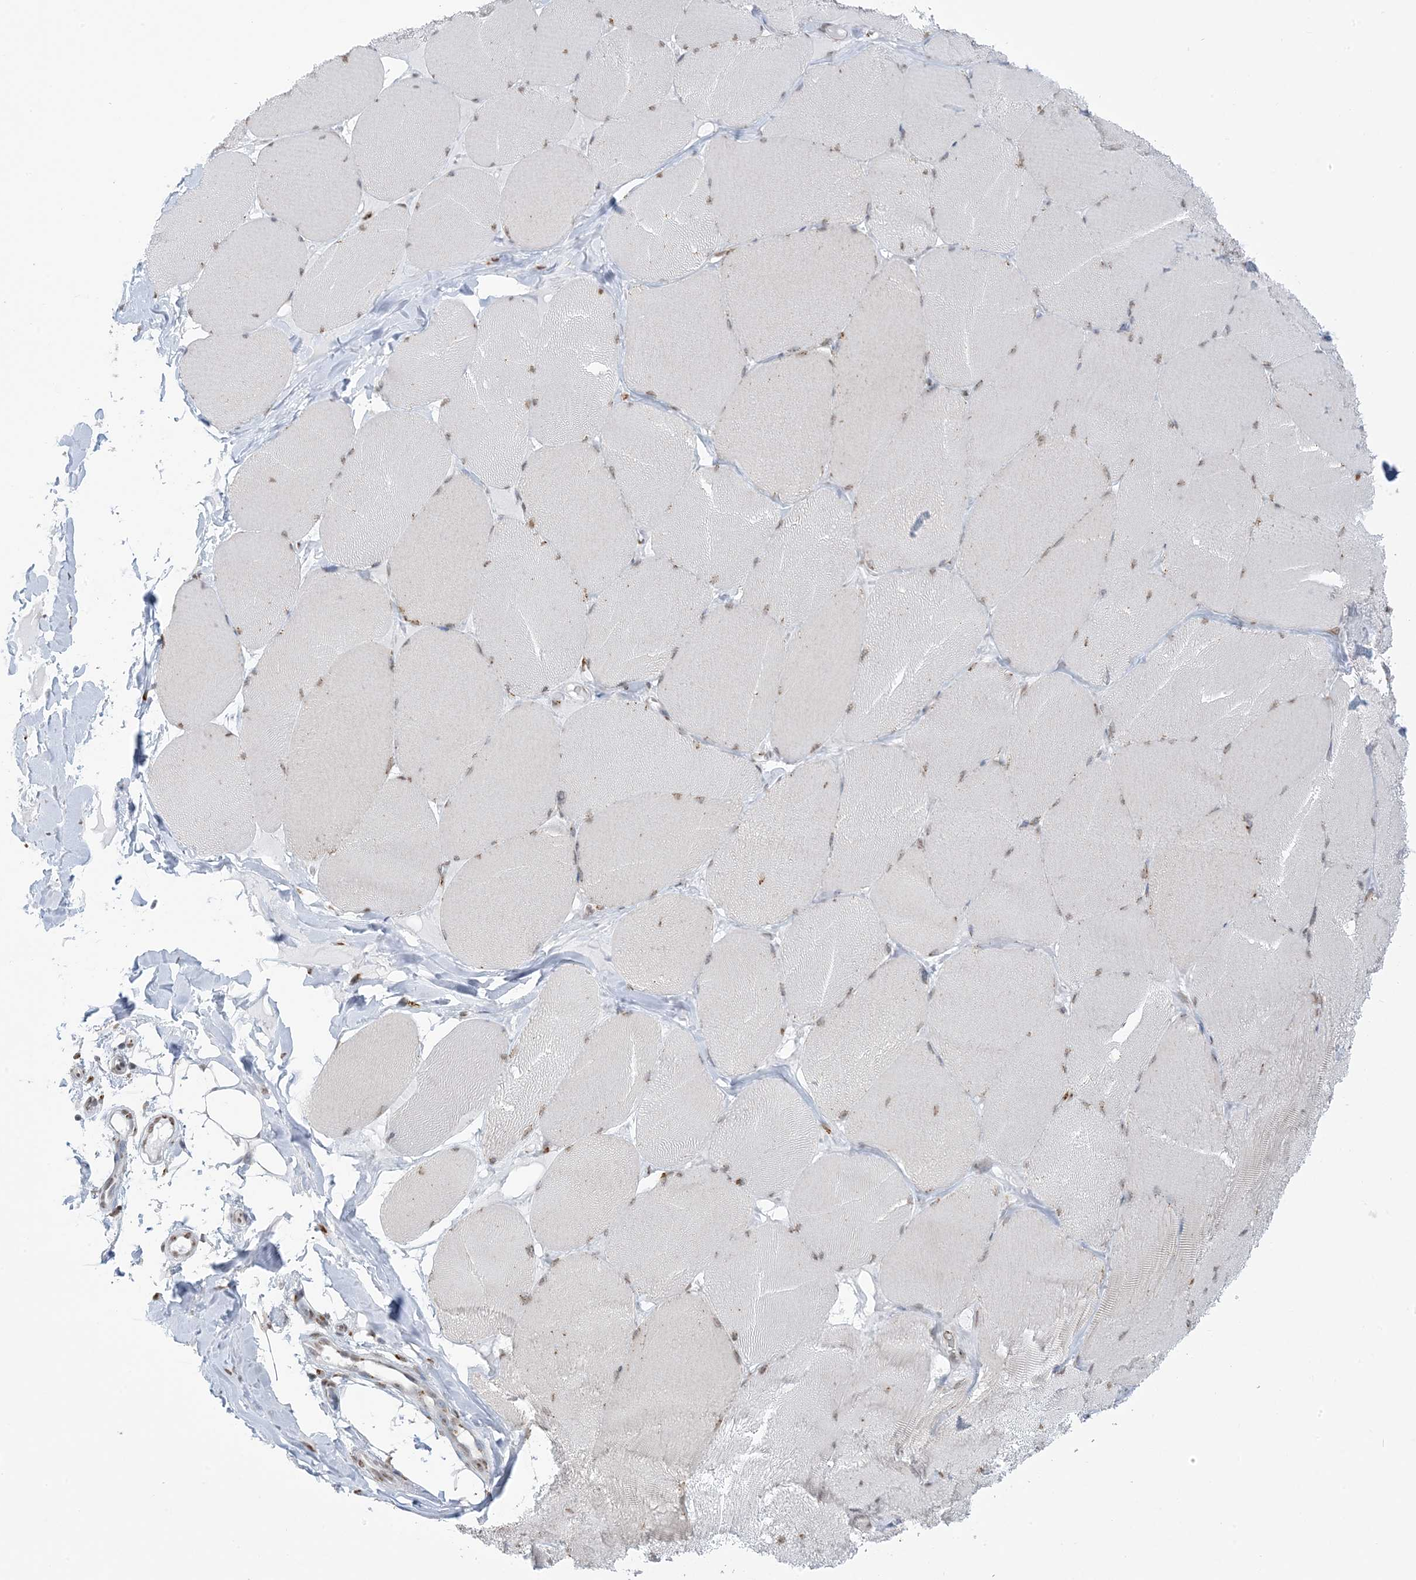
{"staining": {"intensity": "moderate", "quantity": "25%-75%", "location": "nuclear"}, "tissue": "skeletal muscle", "cell_type": "Myocytes", "image_type": "normal", "snomed": [{"axis": "morphology", "description": "Normal tissue, NOS"}, {"axis": "topography", "description": "Skin"}, {"axis": "topography", "description": "Skeletal muscle"}], "caption": "Skeletal muscle was stained to show a protein in brown. There is medium levels of moderate nuclear staining in approximately 25%-75% of myocytes. The protein of interest is stained brown, and the nuclei are stained in blue (DAB (3,3'-diaminobenzidine) IHC with brightfield microscopy, high magnification).", "gene": "GPR107", "patient": {"sex": "male", "age": 83}}